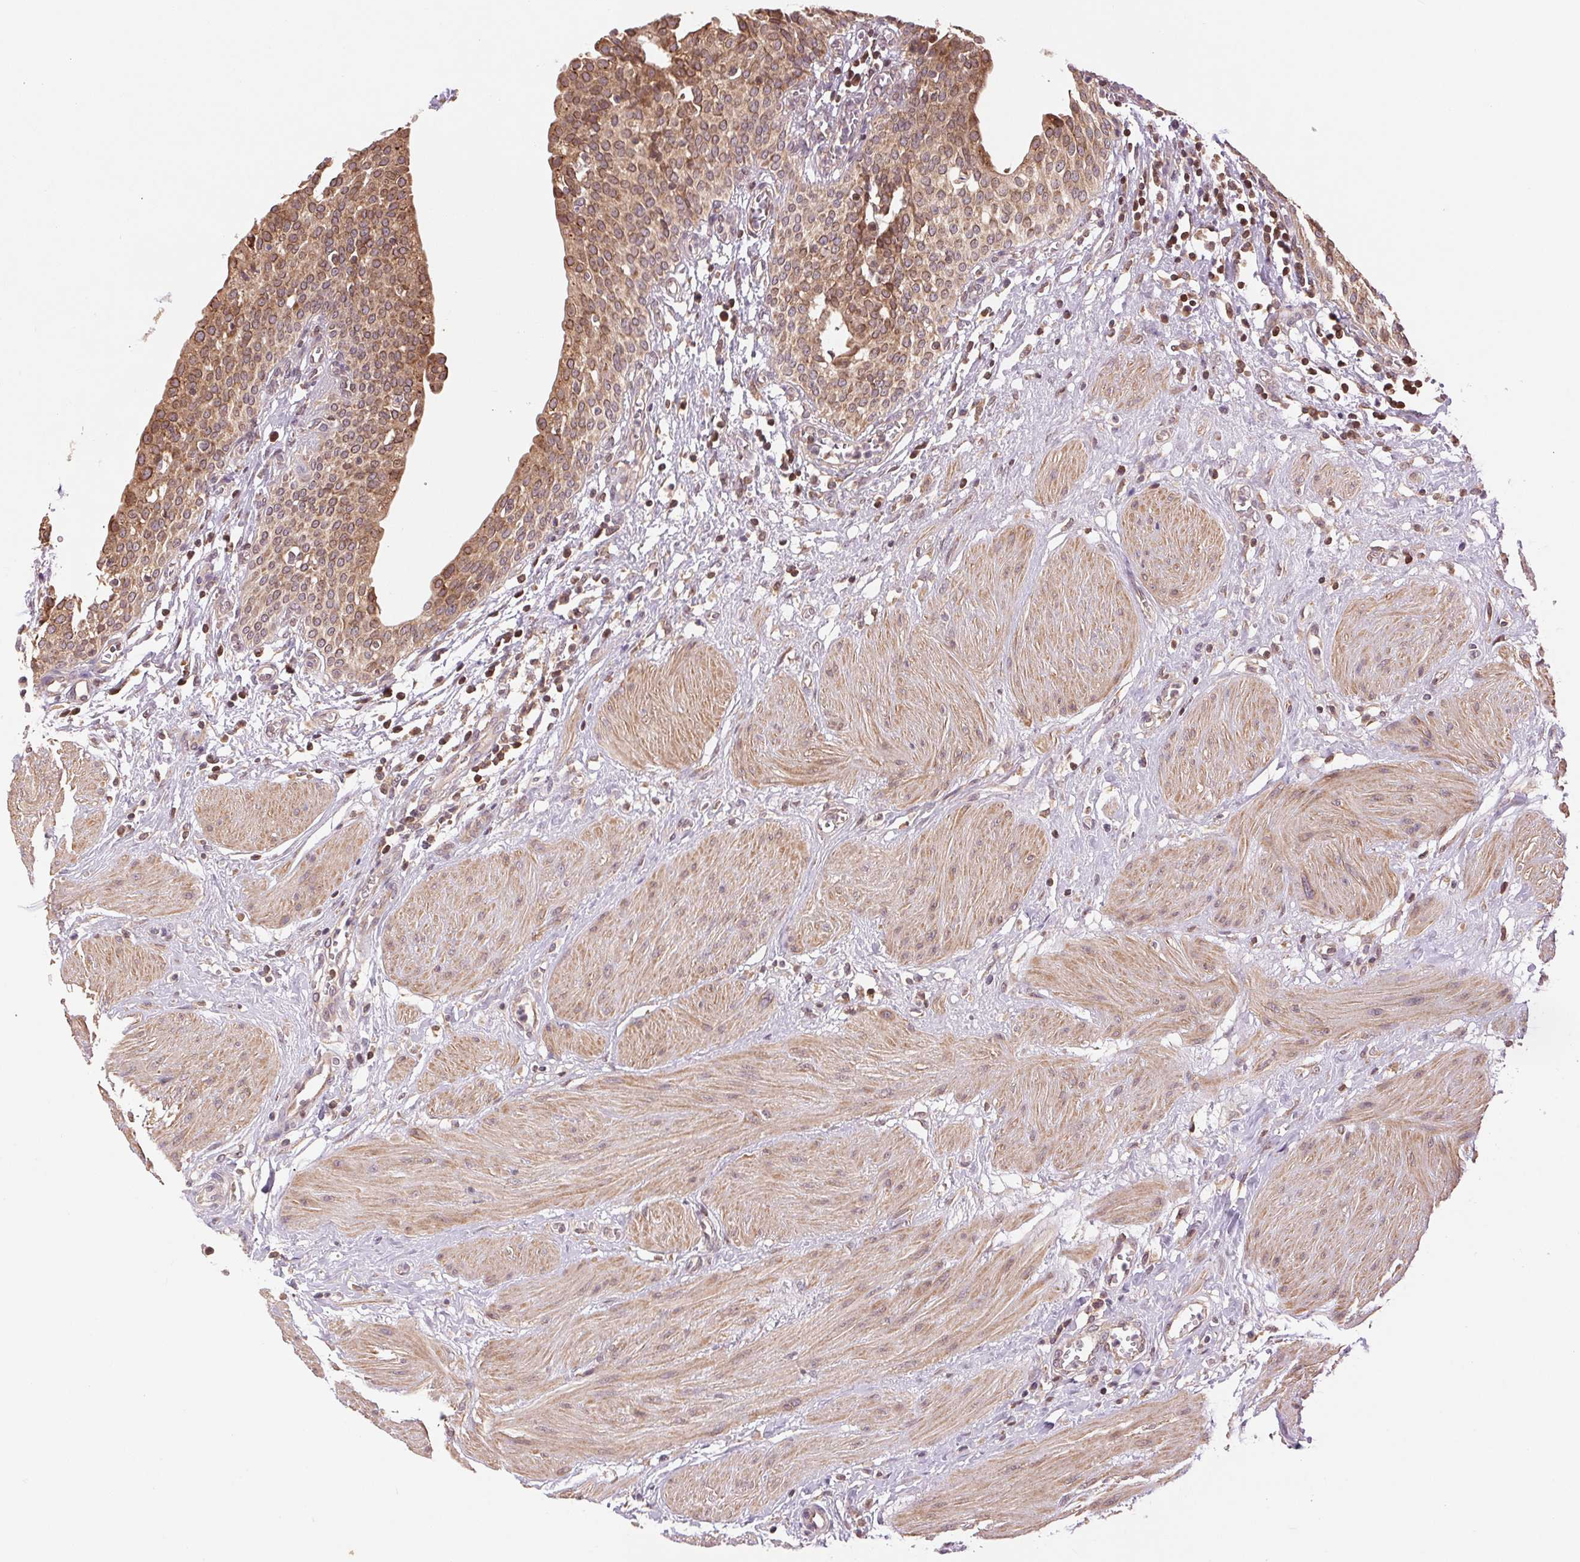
{"staining": {"intensity": "moderate", "quantity": ">75%", "location": "cytoplasmic/membranous,nuclear"}, "tissue": "urinary bladder", "cell_type": "Urothelial cells", "image_type": "normal", "snomed": [{"axis": "morphology", "description": "Normal tissue, NOS"}, {"axis": "topography", "description": "Urinary bladder"}], "caption": "Brown immunohistochemical staining in unremarkable urinary bladder reveals moderate cytoplasmic/membranous,nuclear expression in approximately >75% of urothelial cells. (brown staining indicates protein expression, while blue staining denotes nuclei).", "gene": "BTF3L4", "patient": {"sex": "male", "age": 55}}